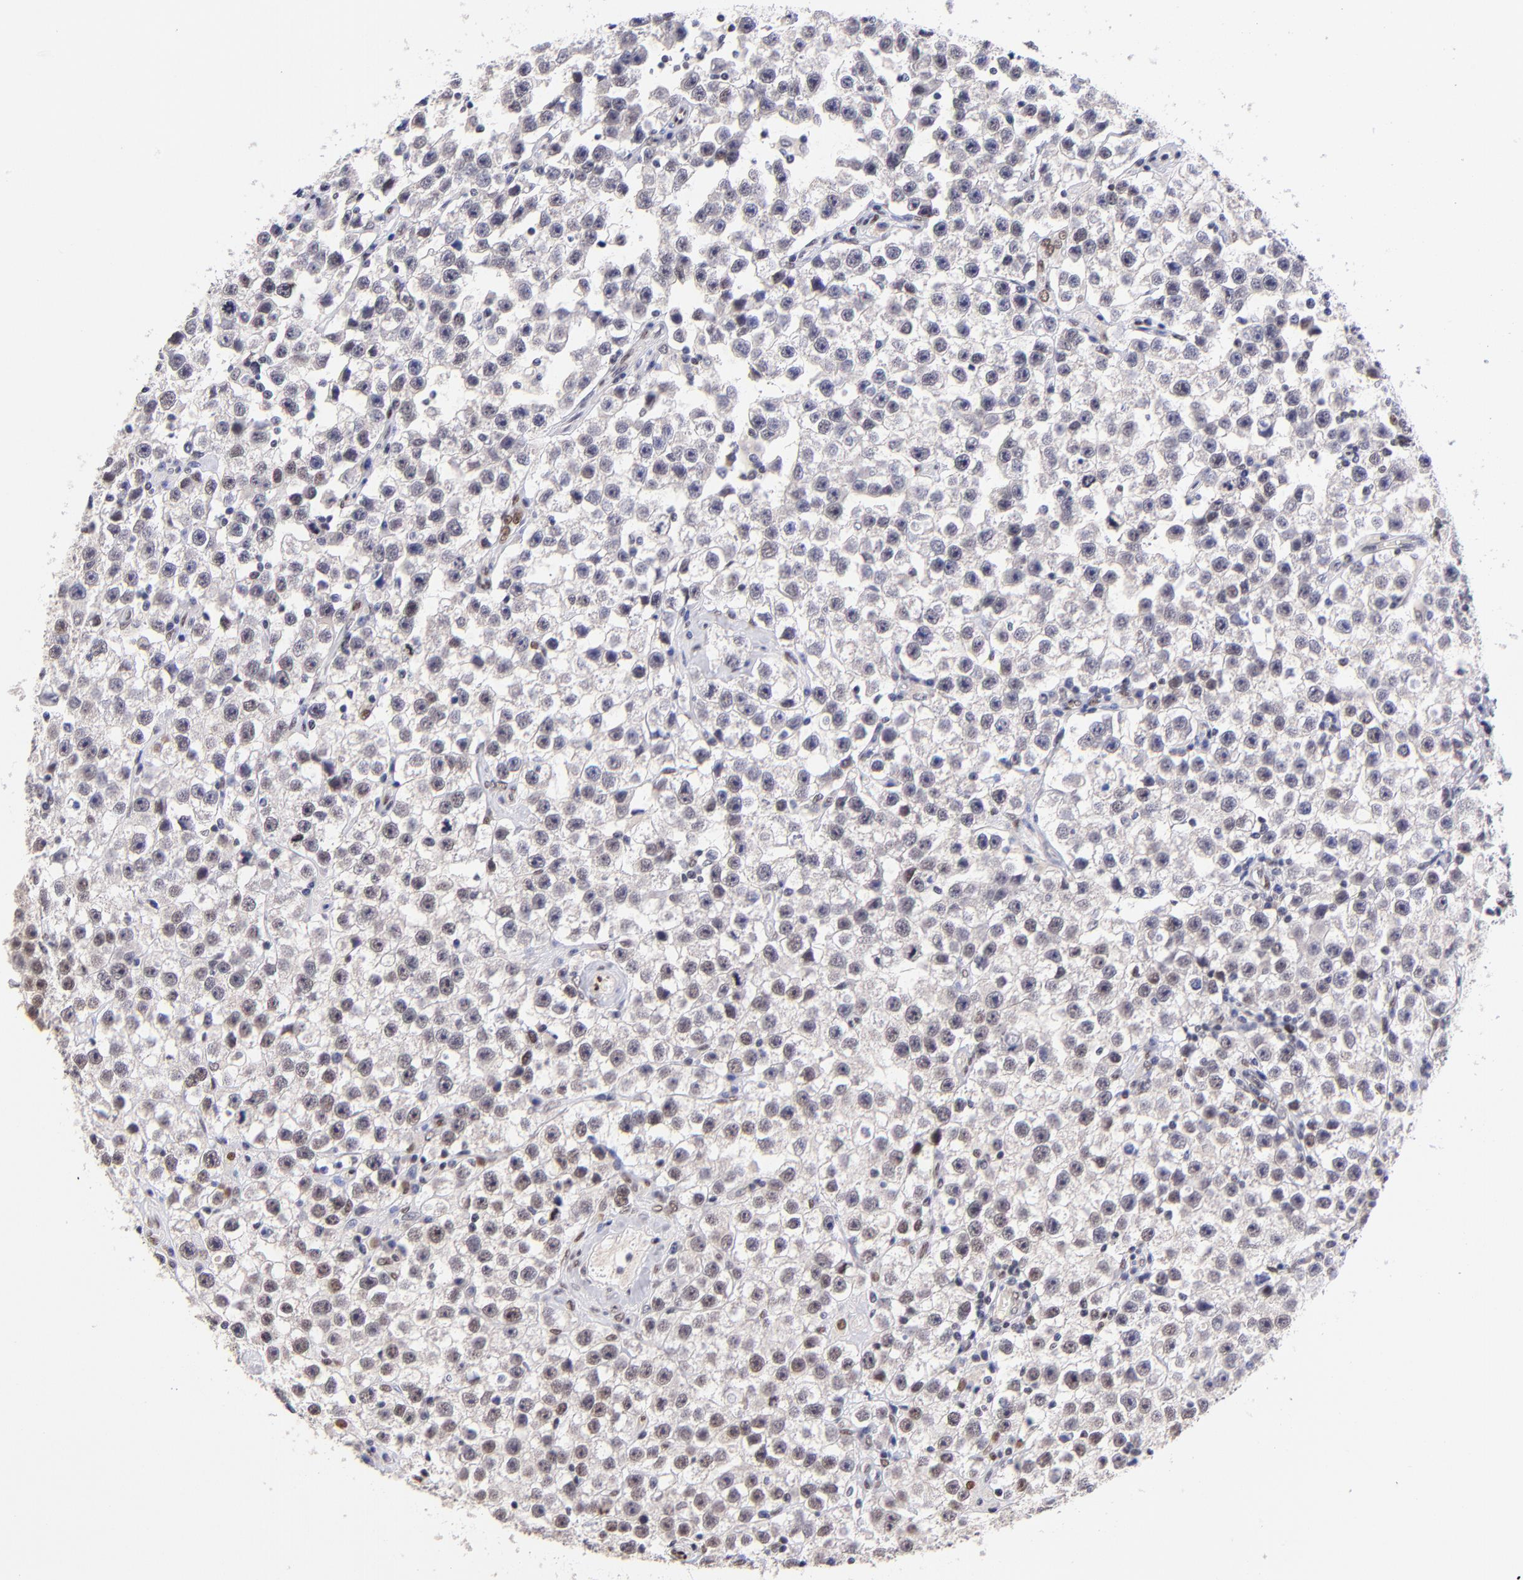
{"staining": {"intensity": "weak", "quantity": ">75%", "location": "nuclear"}, "tissue": "testis cancer", "cell_type": "Tumor cells", "image_type": "cancer", "snomed": [{"axis": "morphology", "description": "Seminoma, NOS"}, {"axis": "topography", "description": "Testis"}], "caption": "There is low levels of weak nuclear expression in tumor cells of testis seminoma, as demonstrated by immunohistochemical staining (brown color).", "gene": "MIDEAS", "patient": {"sex": "male", "age": 32}}